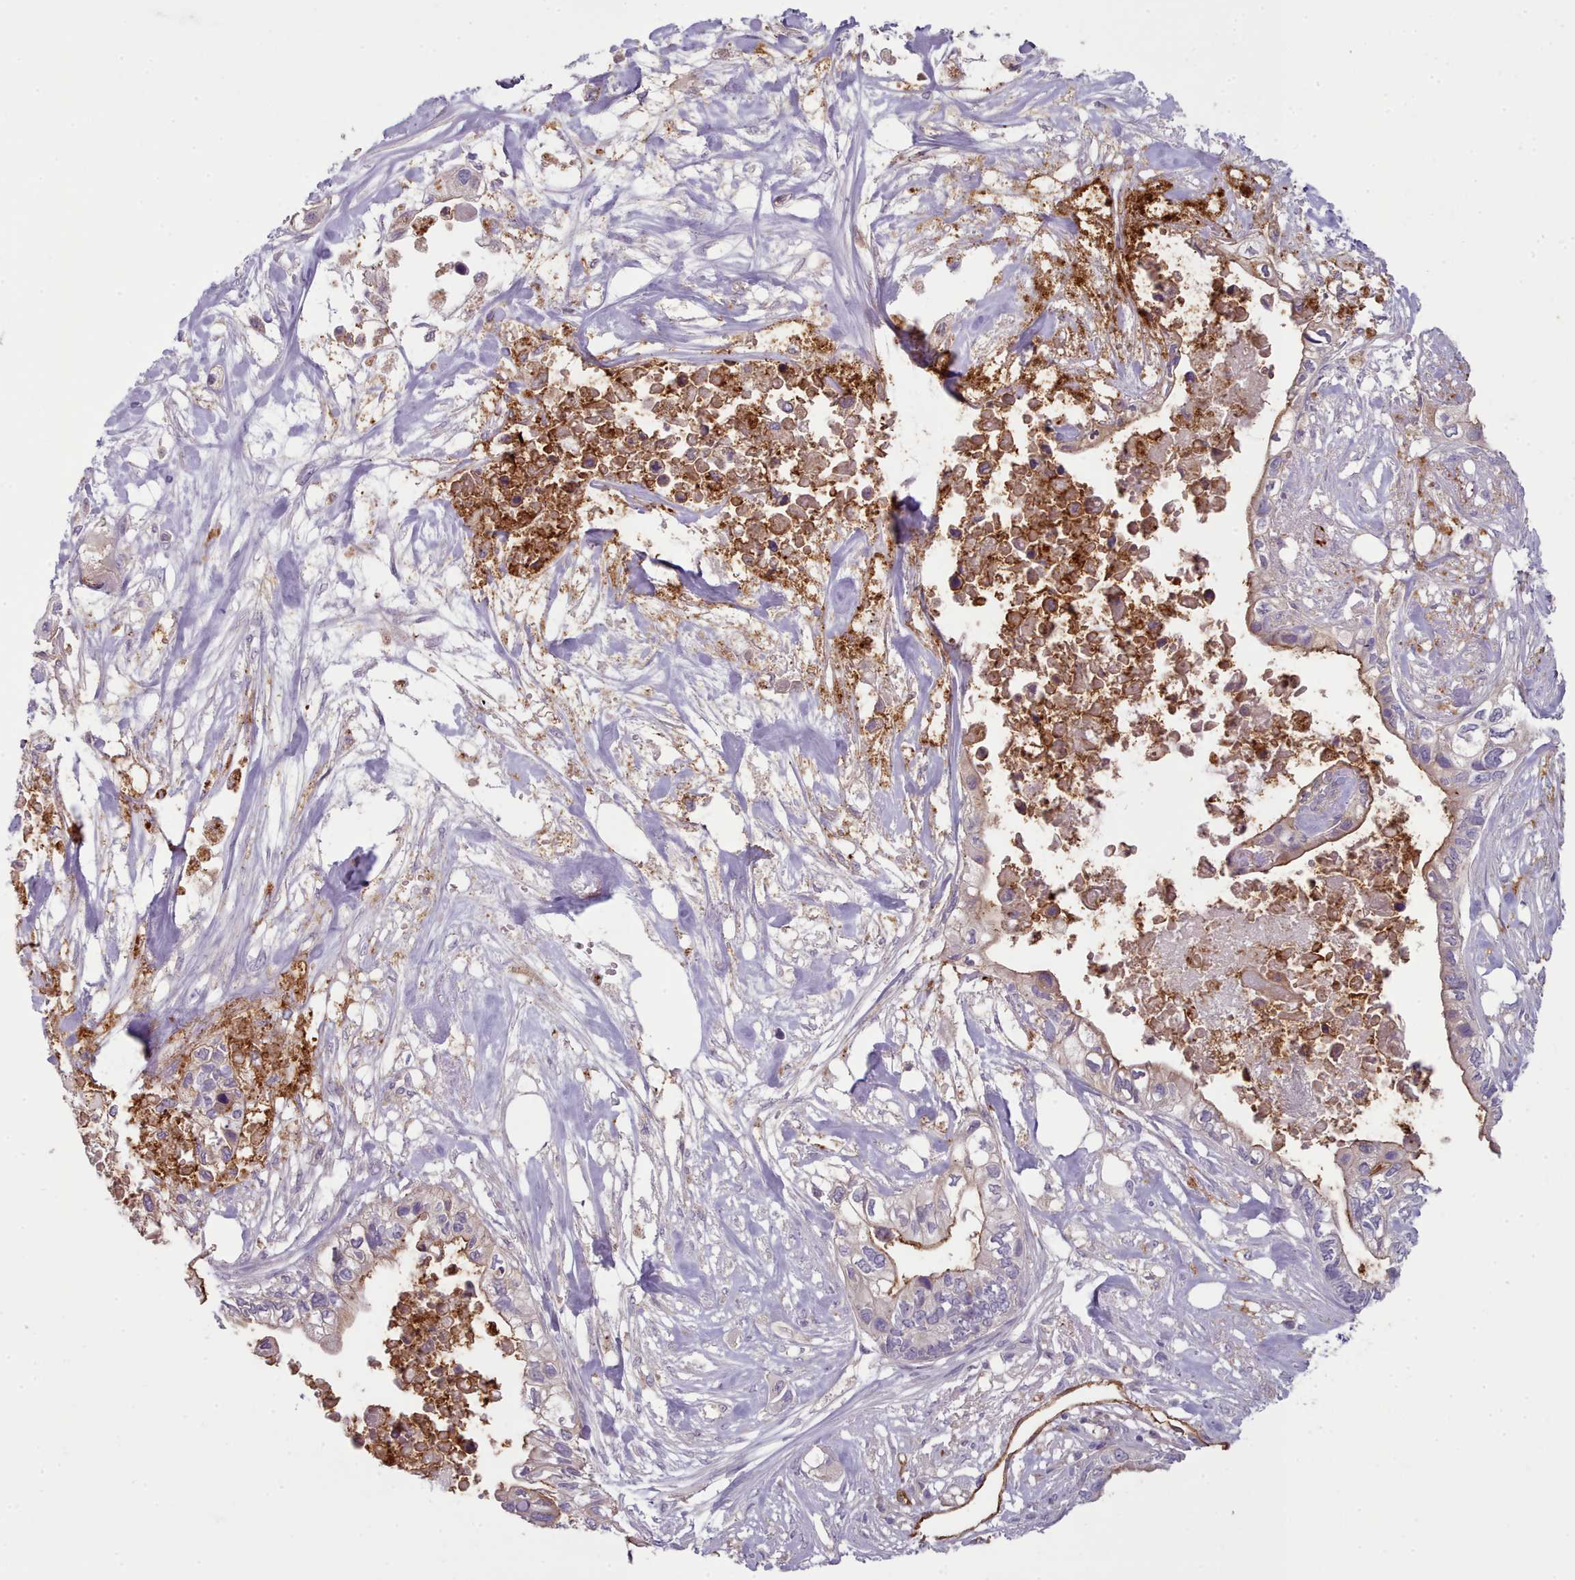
{"staining": {"intensity": "negative", "quantity": "none", "location": "none"}, "tissue": "pancreatic cancer", "cell_type": "Tumor cells", "image_type": "cancer", "snomed": [{"axis": "morphology", "description": "Adenocarcinoma, NOS"}, {"axis": "topography", "description": "Pancreas"}], "caption": "A histopathology image of pancreatic cancer (adenocarcinoma) stained for a protein demonstrates no brown staining in tumor cells.", "gene": "CD300LF", "patient": {"sex": "female", "age": 63}}